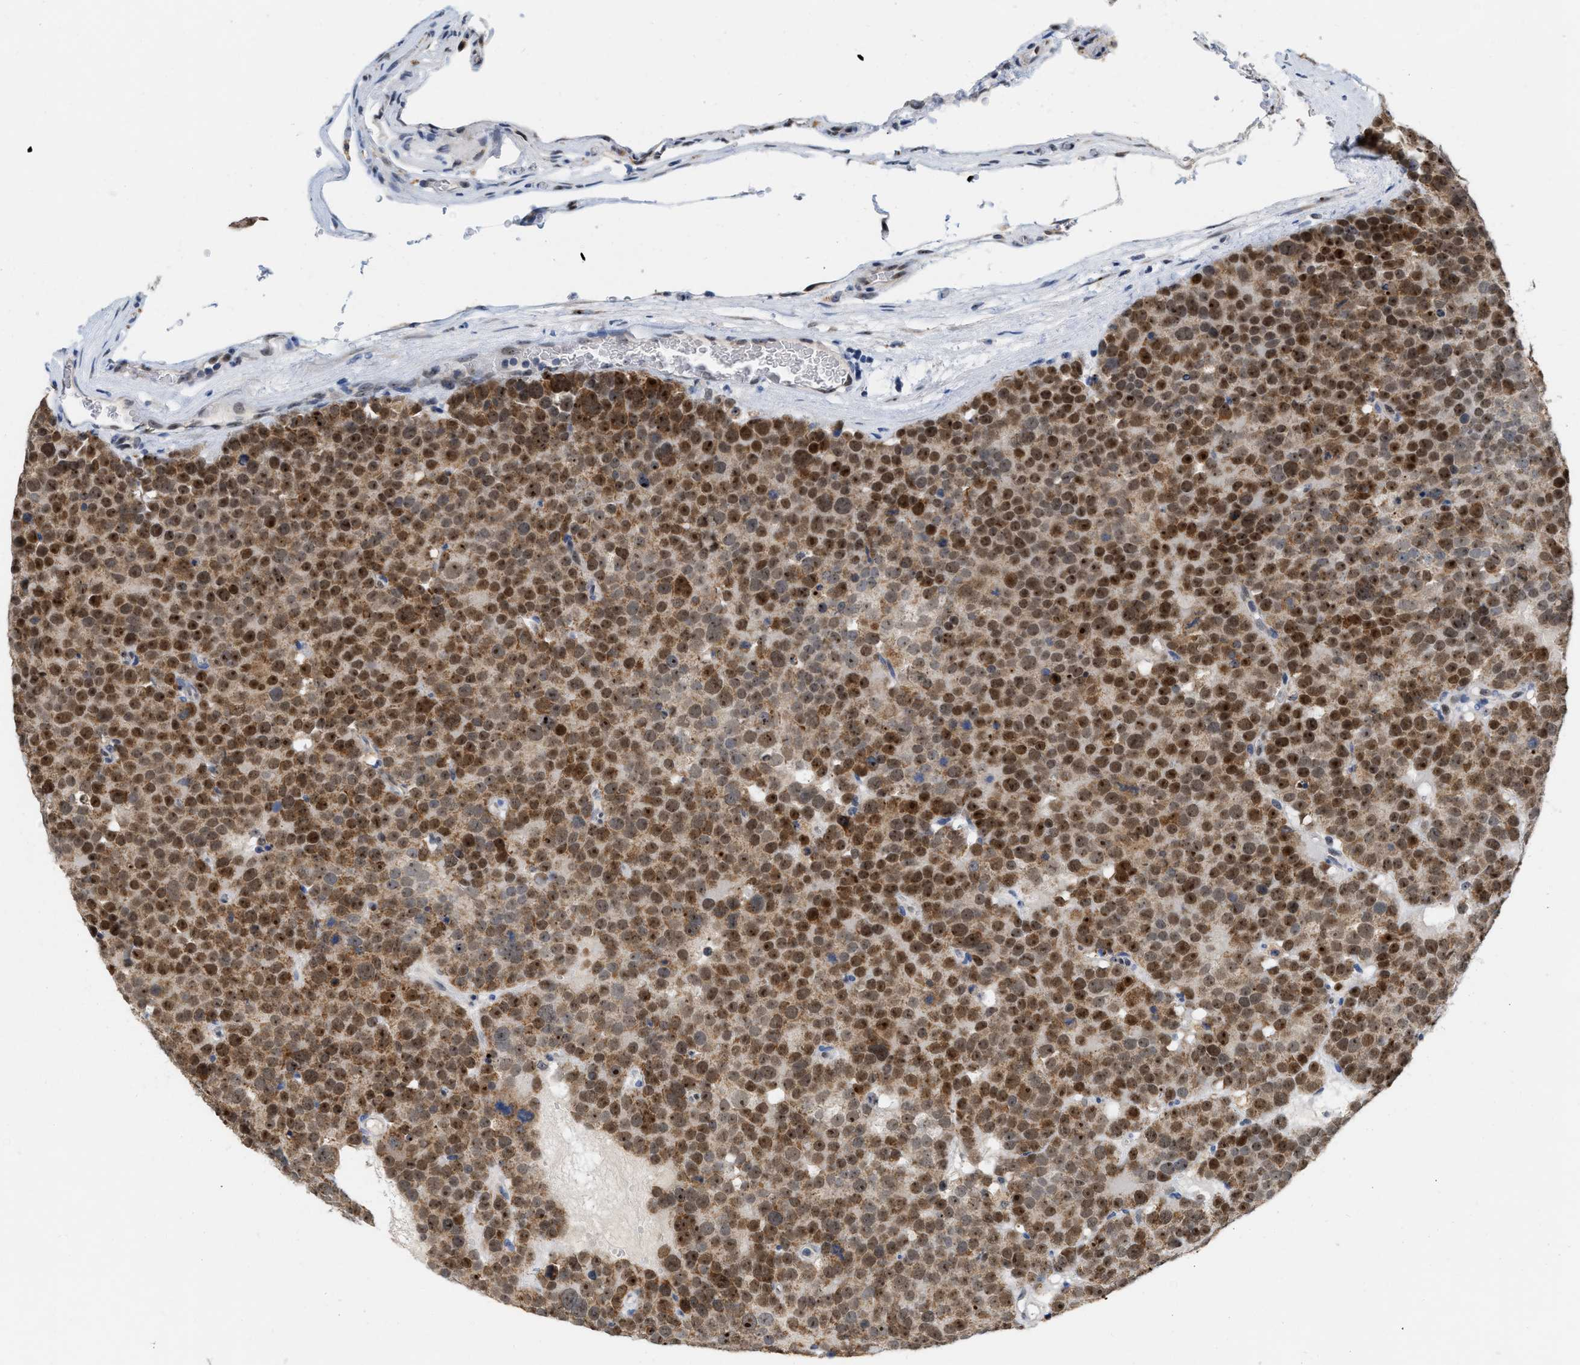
{"staining": {"intensity": "moderate", "quantity": ">75%", "location": "nuclear"}, "tissue": "testis cancer", "cell_type": "Tumor cells", "image_type": "cancer", "snomed": [{"axis": "morphology", "description": "Seminoma, NOS"}, {"axis": "topography", "description": "Testis"}], "caption": "DAB immunohistochemical staining of seminoma (testis) shows moderate nuclear protein positivity in about >75% of tumor cells.", "gene": "ELAC2", "patient": {"sex": "male", "age": 71}}